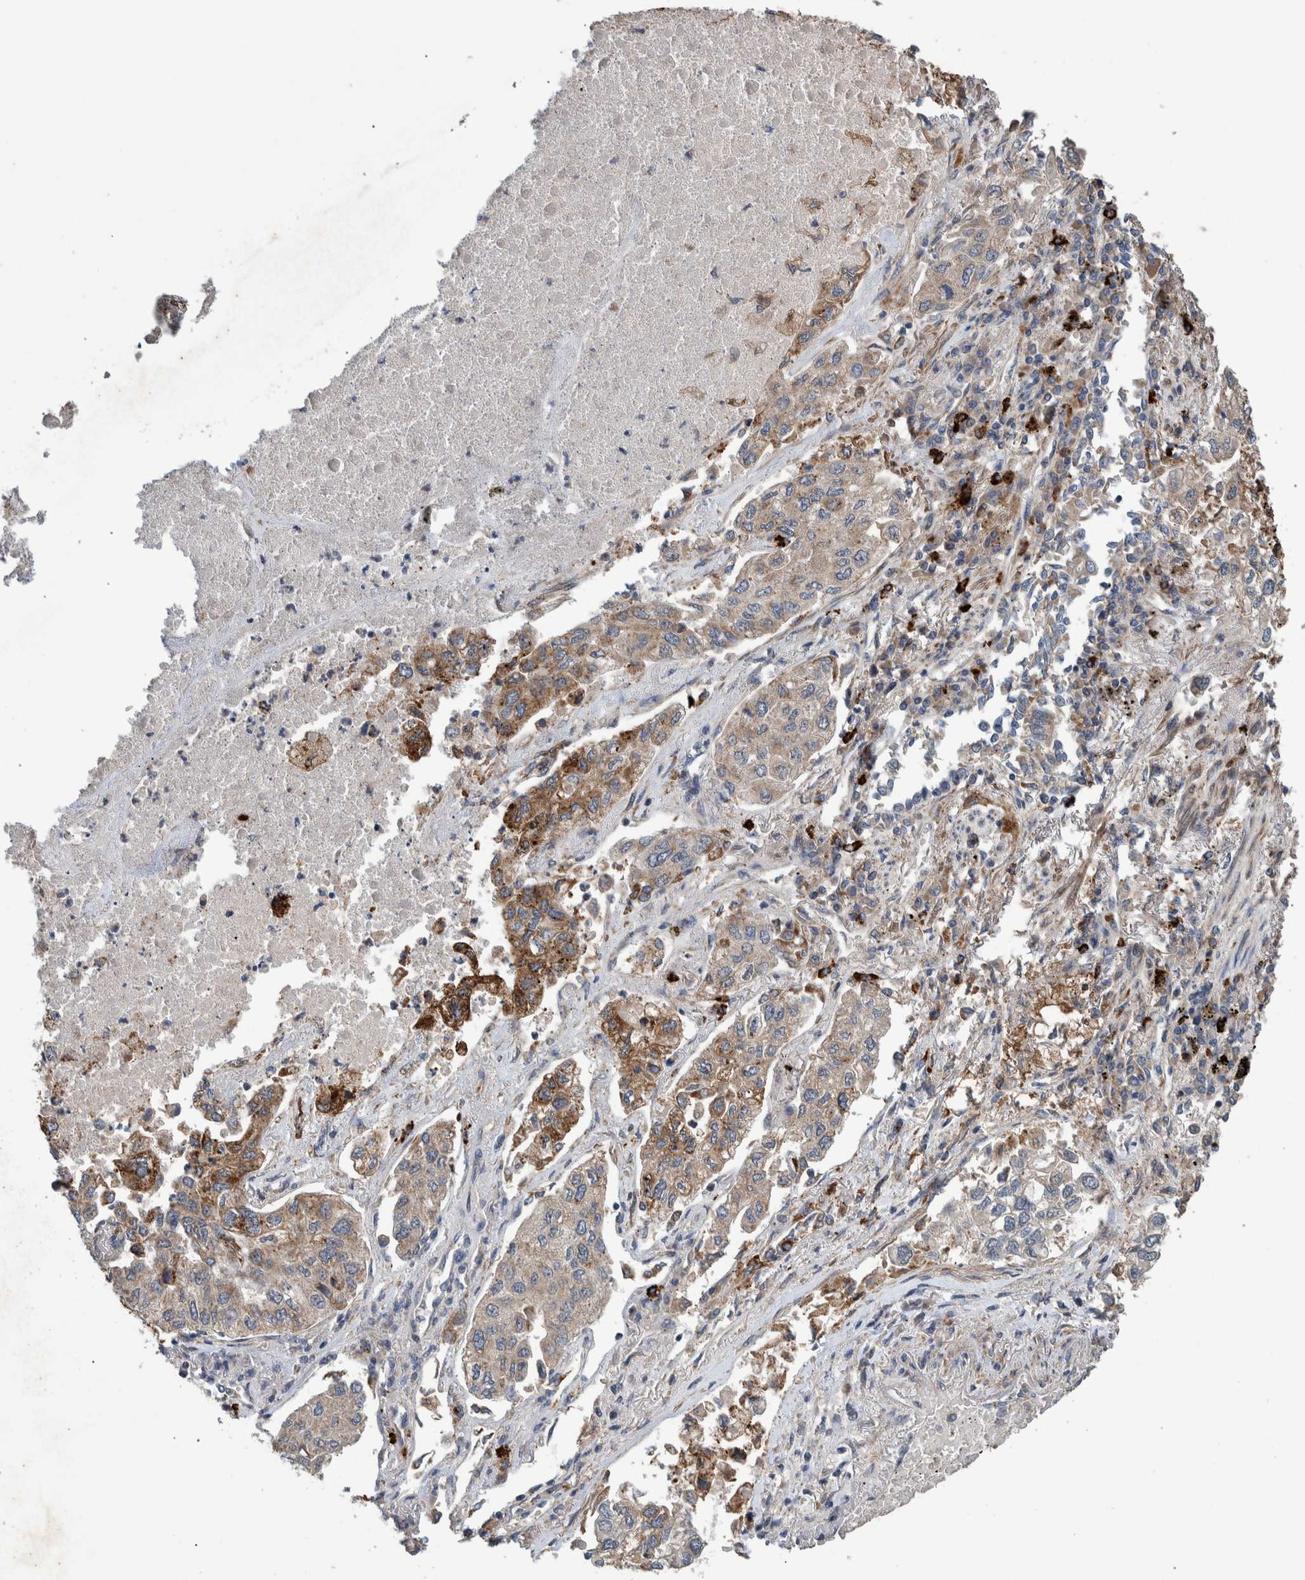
{"staining": {"intensity": "moderate", "quantity": "<25%", "location": "cytoplasmic/membranous"}, "tissue": "lung cancer", "cell_type": "Tumor cells", "image_type": "cancer", "snomed": [{"axis": "morphology", "description": "Inflammation, NOS"}, {"axis": "morphology", "description": "Adenocarcinoma, NOS"}, {"axis": "topography", "description": "Lung"}], "caption": "Brown immunohistochemical staining in human lung cancer demonstrates moderate cytoplasmic/membranous expression in about <25% of tumor cells. The staining was performed using DAB (3,3'-diaminobenzidine), with brown indicating positive protein expression. Nuclei are stained blue with hematoxylin.", "gene": "B3GNTL1", "patient": {"sex": "male", "age": 63}}